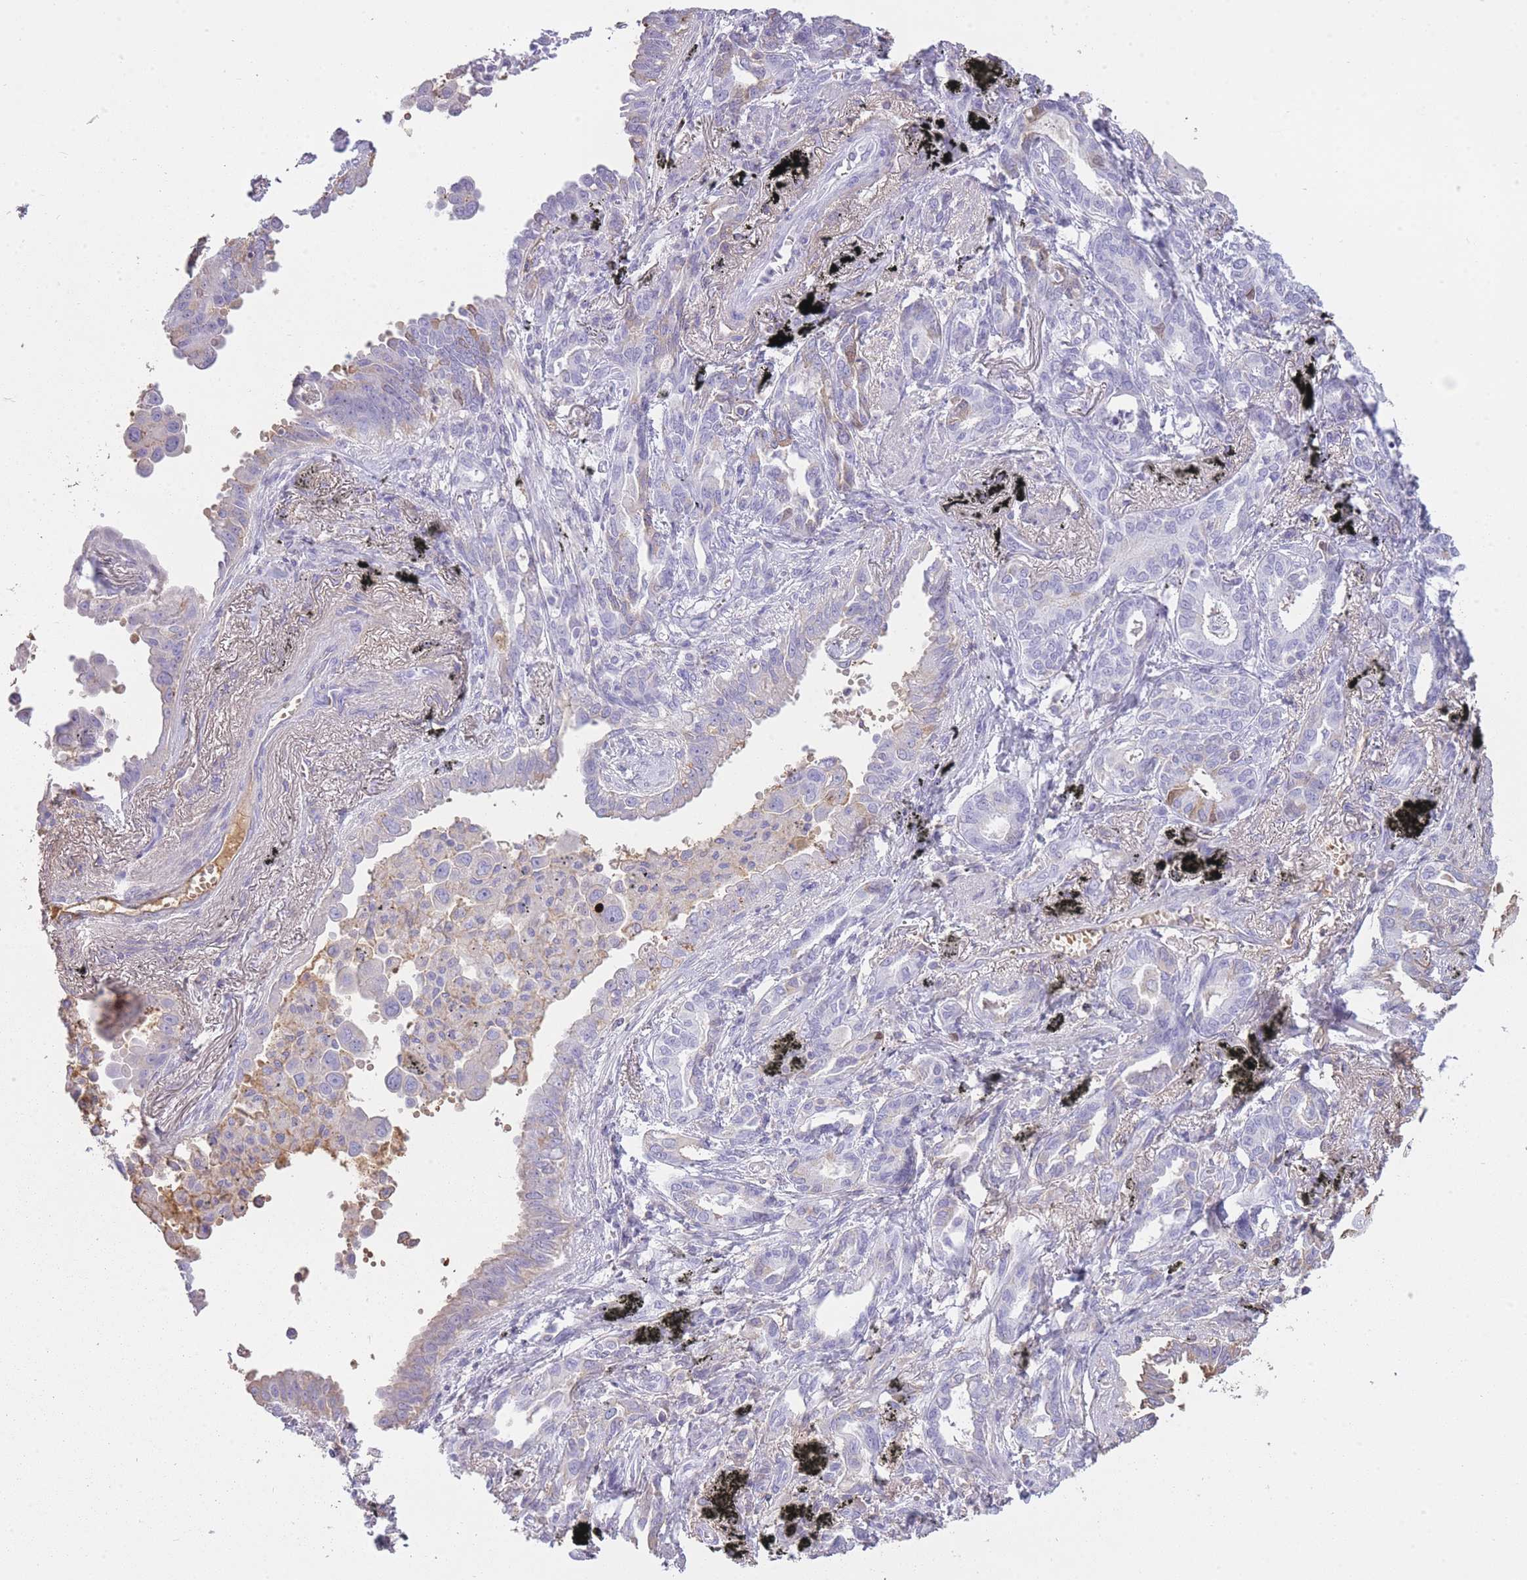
{"staining": {"intensity": "weak", "quantity": "25%-75%", "location": "cytoplasmic/membranous"}, "tissue": "lung cancer", "cell_type": "Tumor cells", "image_type": "cancer", "snomed": [{"axis": "morphology", "description": "Adenocarcinoma, NOS"}, {"axis": "topography", "description": "Lung"}], "caption": "Immunohistochemistry (IHC) (DAB) staining of adenocarcinoma (lung) demonstrates weak cytoplasmic/membranous protein positivity in approximately 25%-75% of tumor cells.", "gene": "AP3S2", "patient": {"sex": "male", "age": 67}}